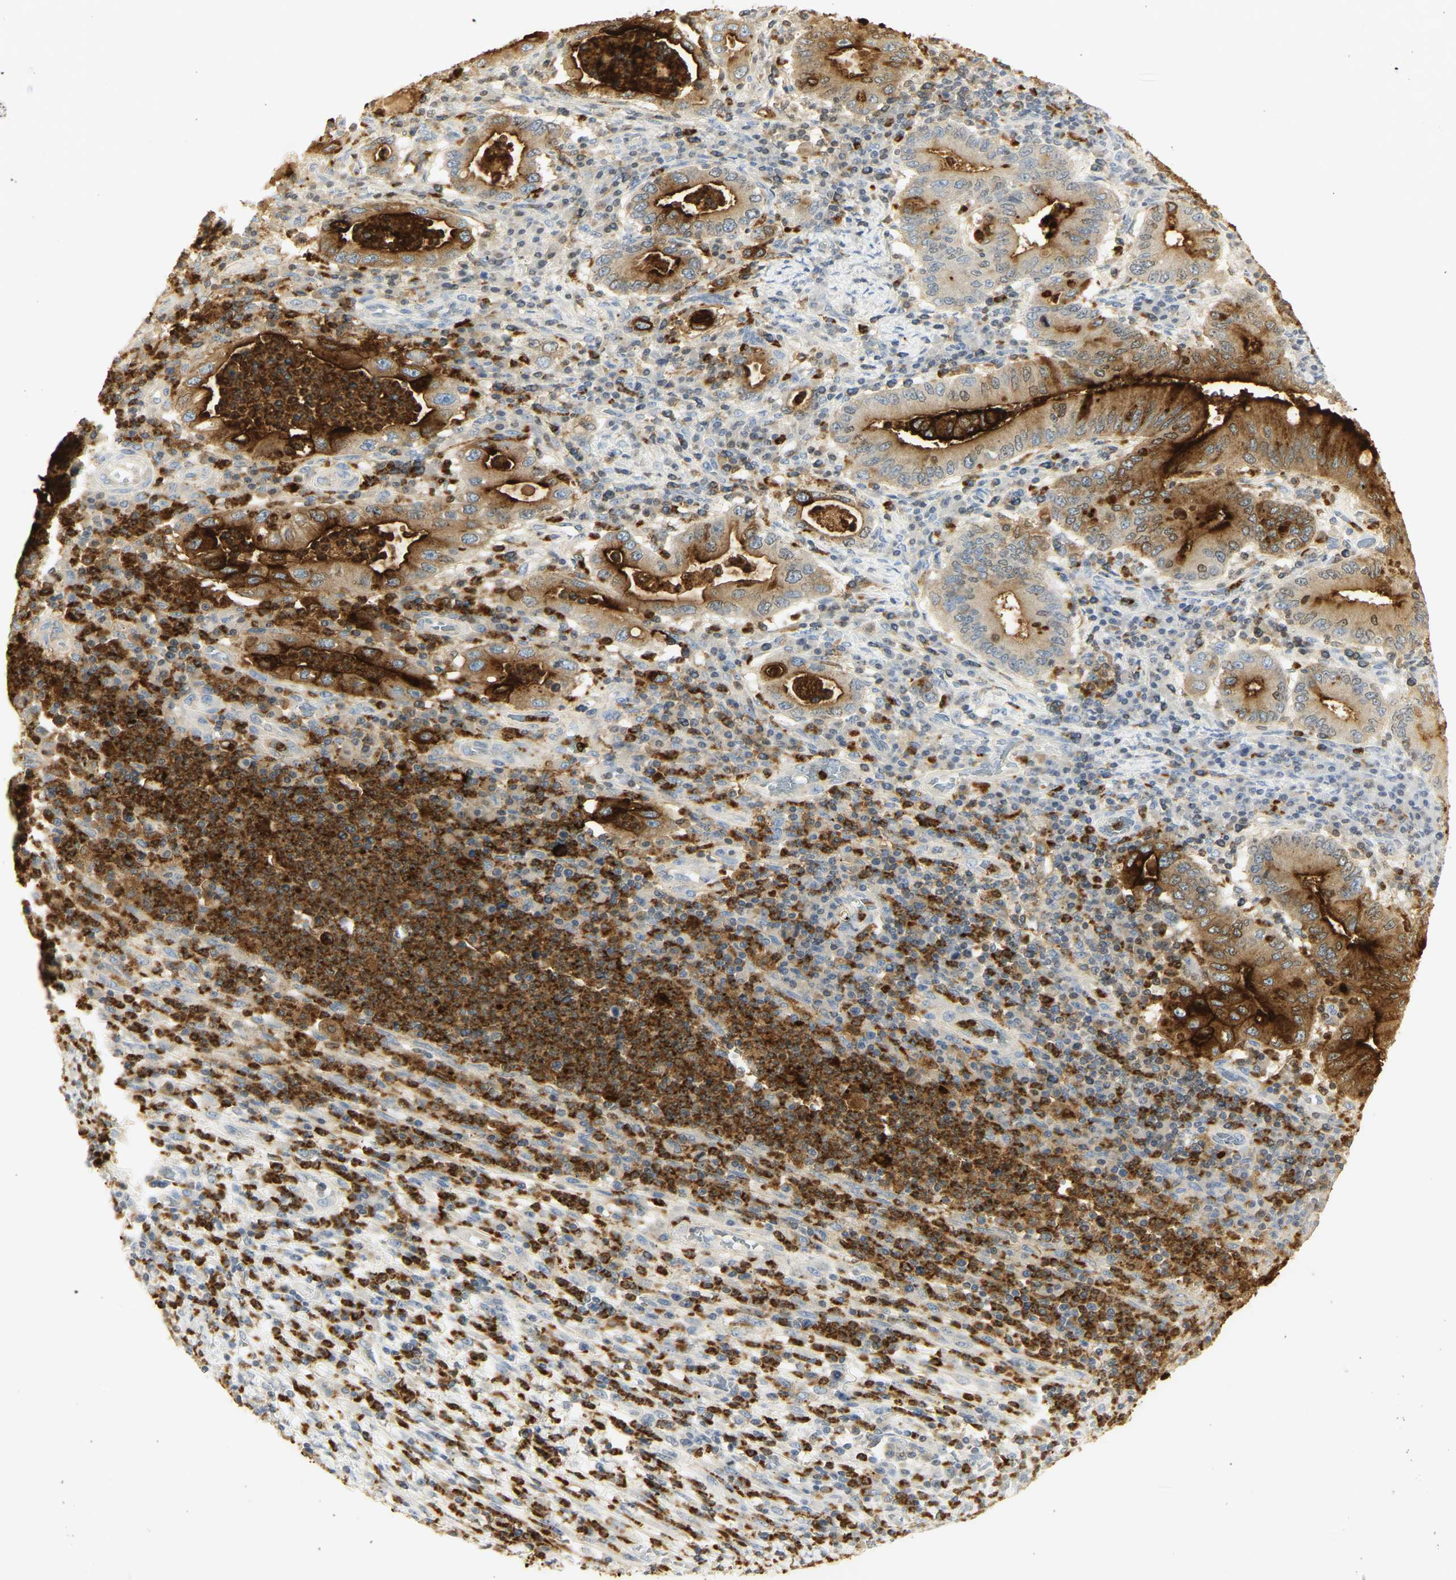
{"staining": {"intensity": "strong", "quantity": ">75%", "location": "cytoplasmic/membranous"}, "tissue": "stomach cancer", "cell_type": "Tumor cells", "image_type": "cancer", "snomed": [{"axis": "morphology", "description": "Normal tissue, NOS"}, {"axis": "morphology", "description": "Adenocarcinoma, NOS"}, {"axis": "topography", "description": "Esophagus"}, {"axis": "topography", "description": "Stomach, upper"}, {"axis": "topography", "description": "Peripheral nerve tissue"}], "caption": "A high amount of strong cytoplasmic/membranous expression is appreciated in about >75% of tumor cells in stomach cancer tissue.", "gene": "CEACAM5", "patient": {"sex": "male", "age": 62}}